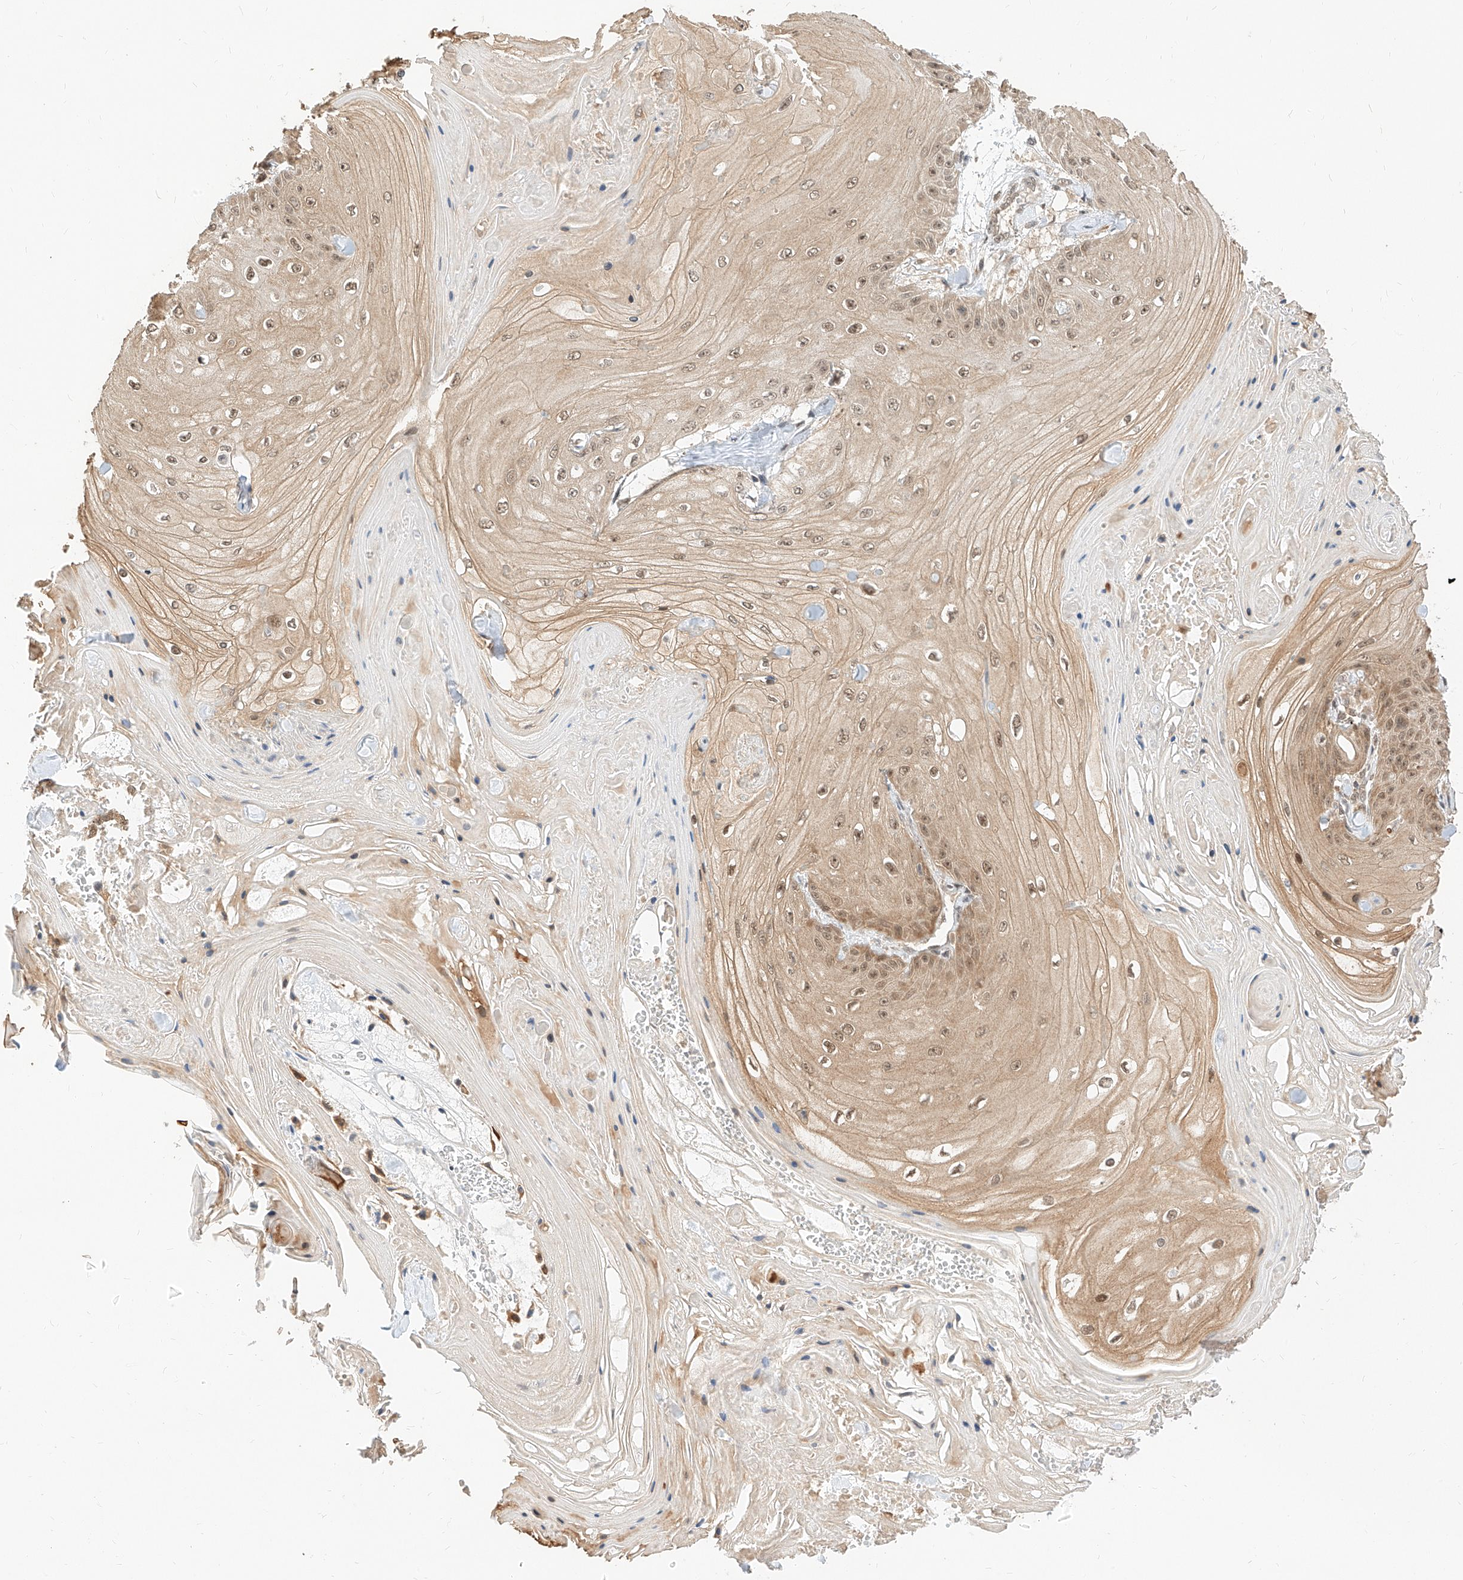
{"staining": {"intensity": "moderate", "quantity": ">75%", "location": "cytoplasmic/membranous,nuclear"}, "tissue": "skin cancer", "cell_type": "Tumor cells", "image_type": "cancer", "snomed": [{"axis": "morphology", "description": "Squamous cell carcinoma, NOS"}, {"axis": "topography", "description": "Skin"}], "caption": "Skin squamous cell carcinoma stained with immunohistochemistry (IHC) demonstrates moderate cytoplasmic/membranous and nuclear positivity in about >75% of tumor cells.", "gene": "EIF4H", "patient": {"sex": "male", "age": 74}}